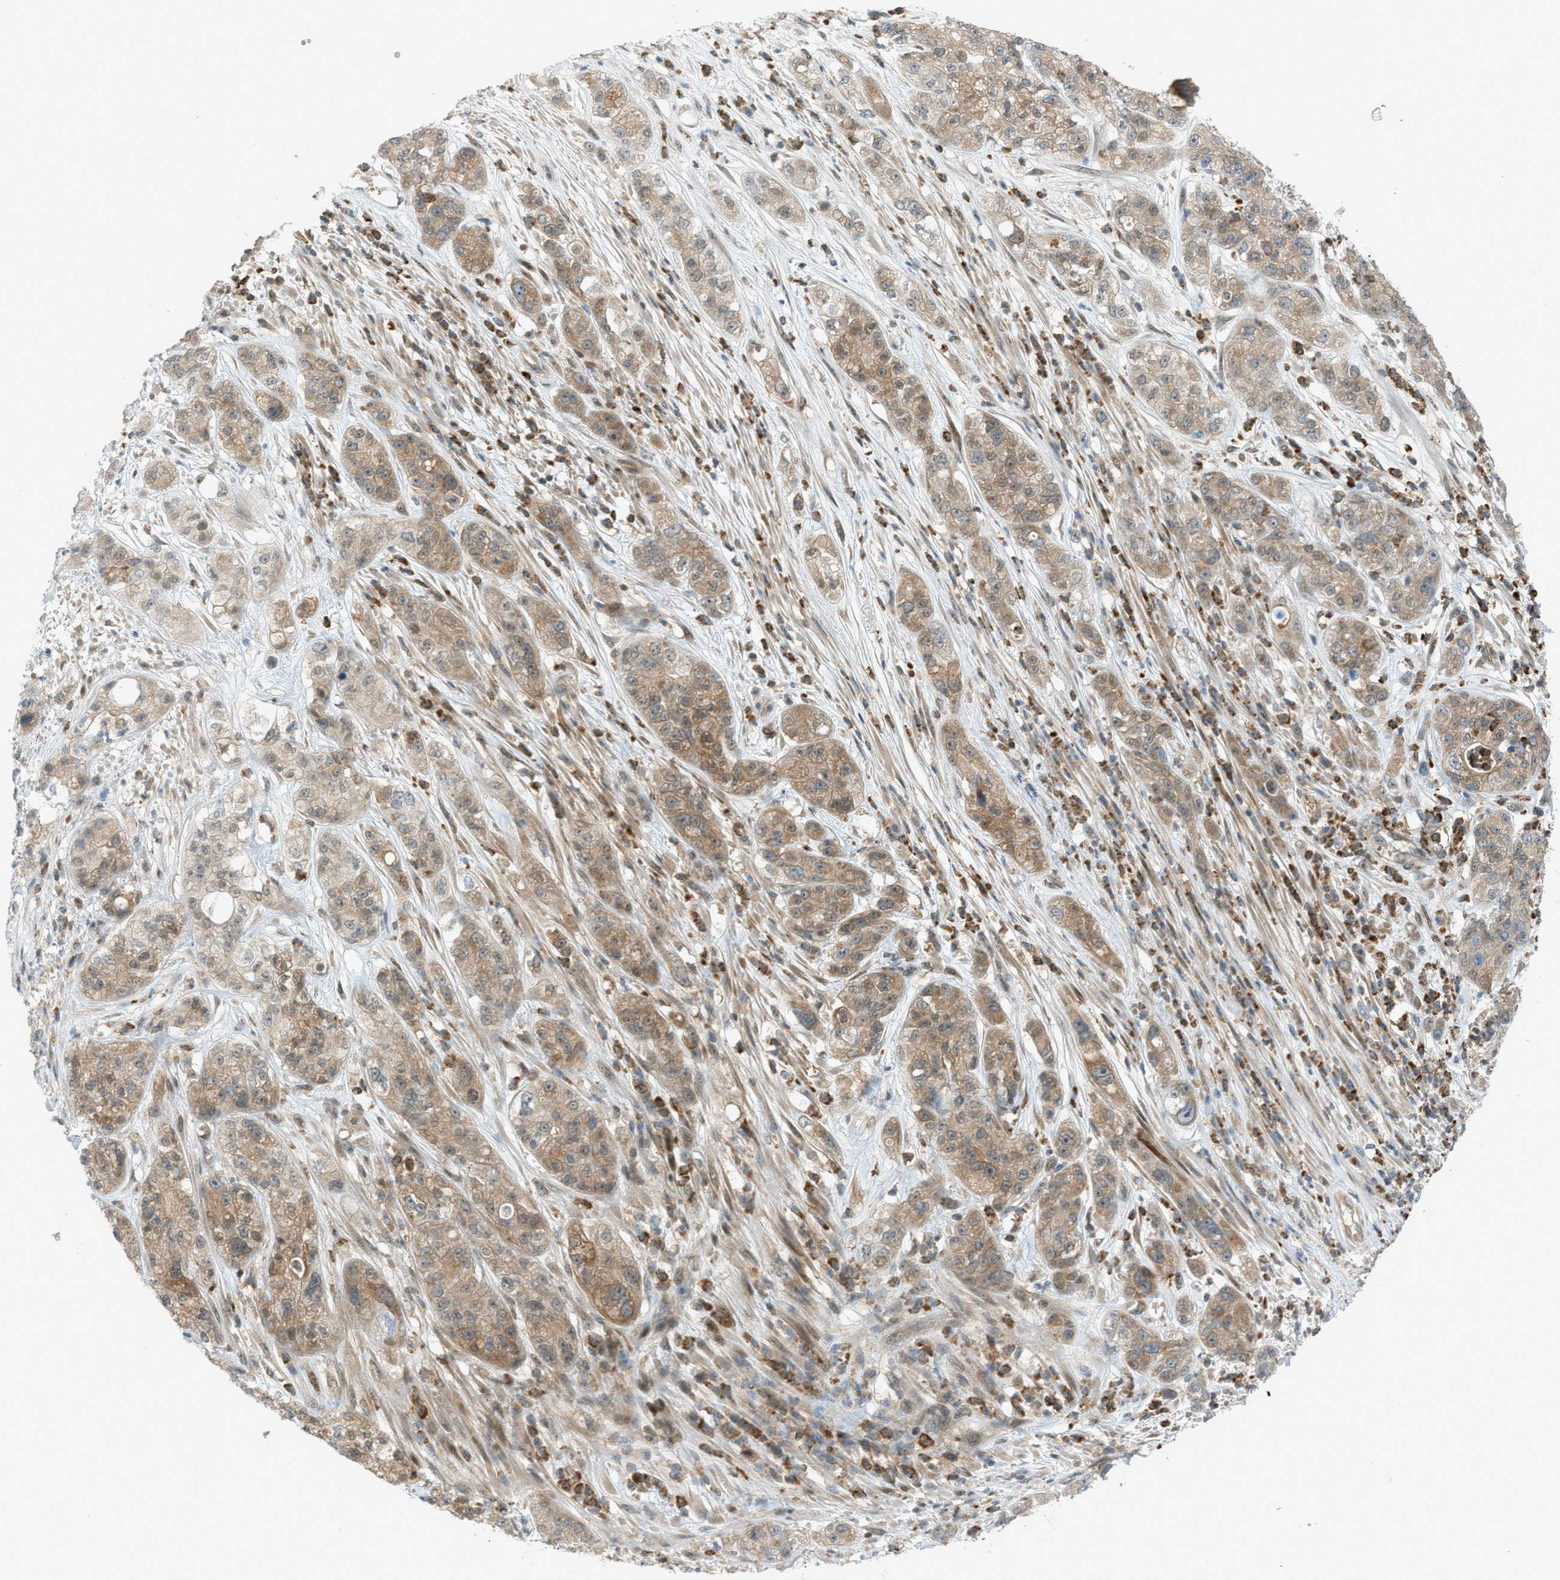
{"staining": {"intensity": "moderate", "quantity": ">75%", "location": "cytoplasmic/membranous"}, "tissue": "pancreatic cancer", "cell_type": "Tumor cells", "image_type": "cancer", "snomed": [{"axis": "morphology", "description": "Adenocarcinoma, NOS"}, {"axis": "topography", "description": "Pancreas"}], "caption": "This is a histology image of immunohistochemistry (IHC) staining of pancreatic cancer, which shows moderate positivity in the cytoplasmic/membranous of tumor cells.", "gene": "DYRK1A", "patient": {"sex": "female", "age": 78}}